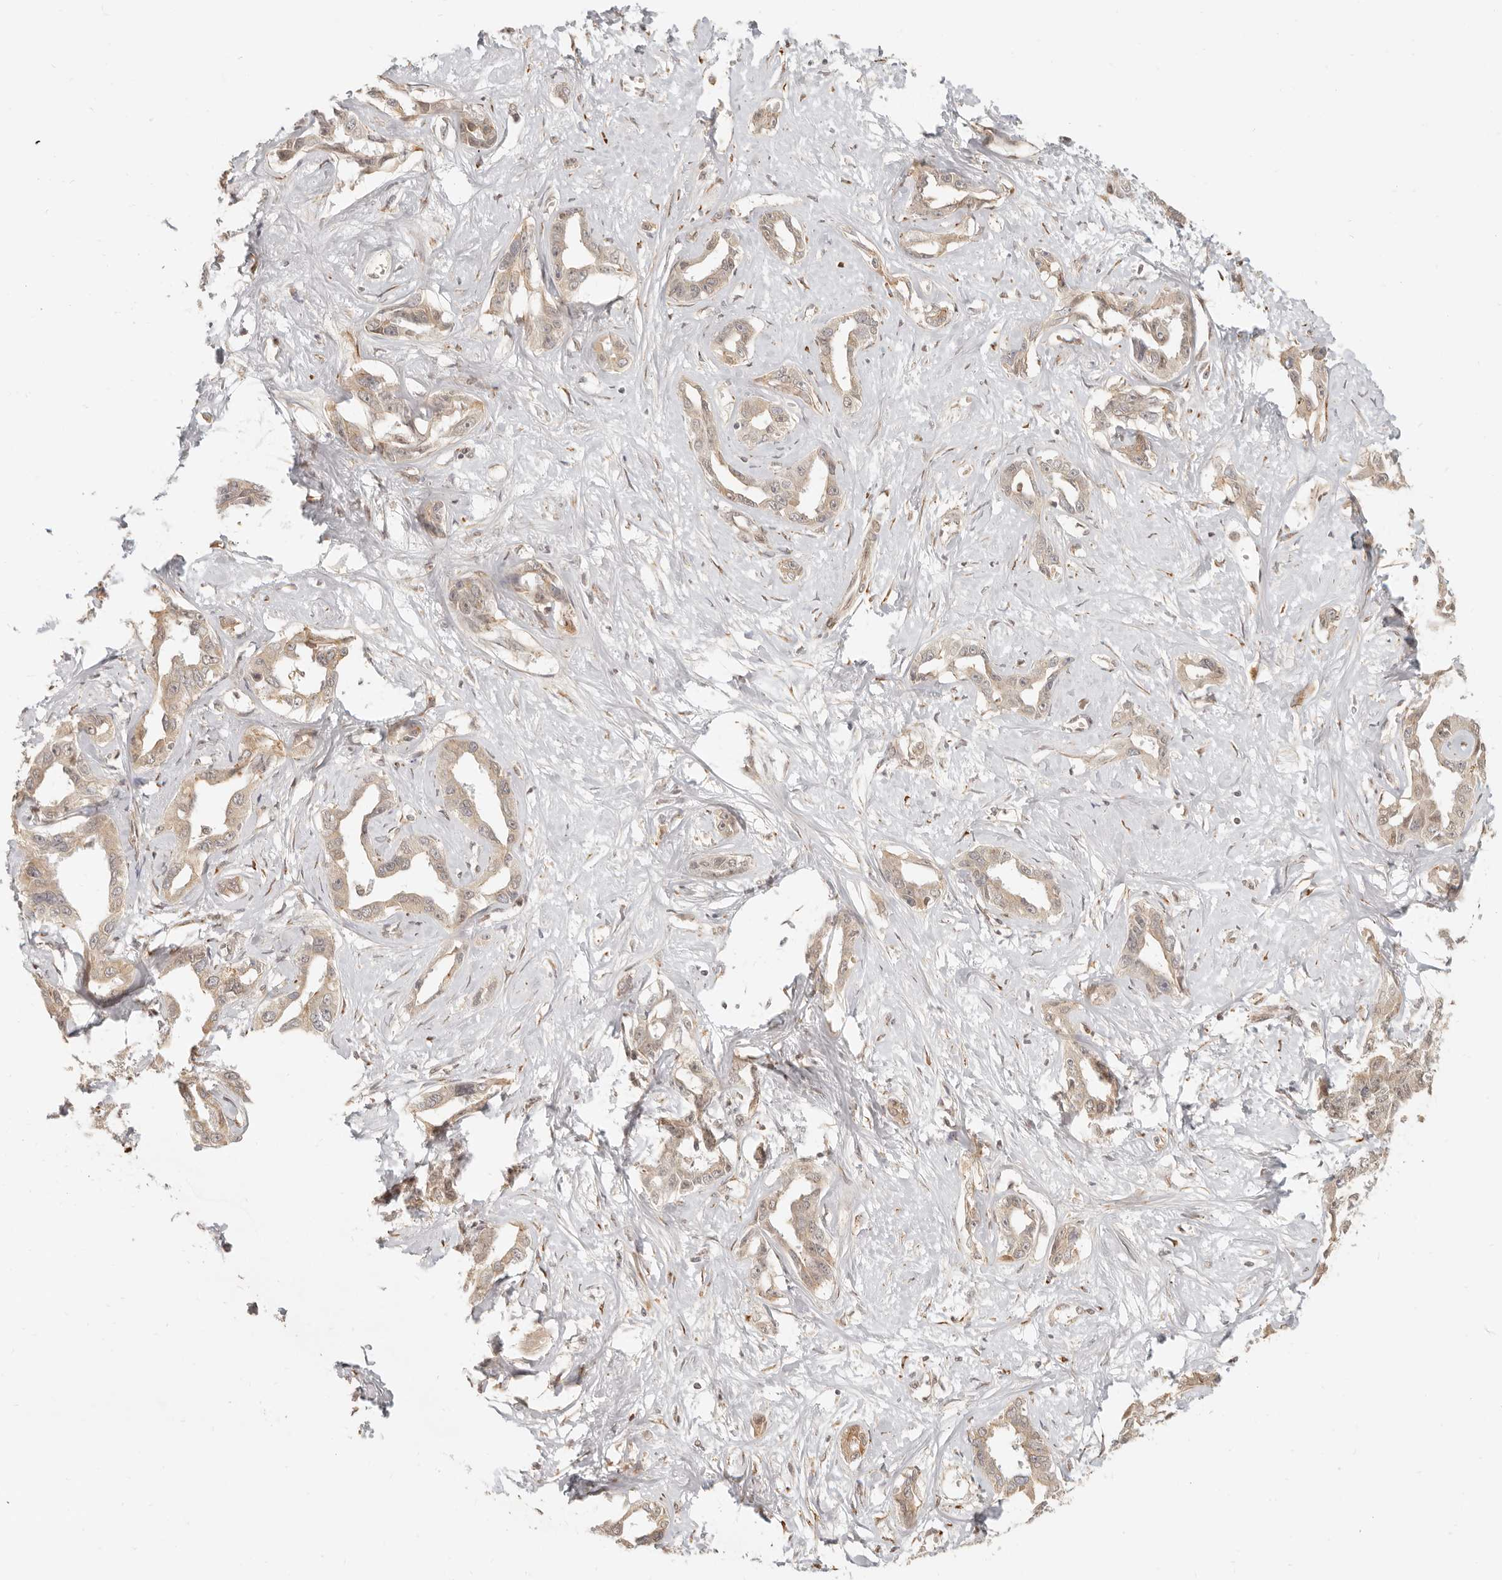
{"staining": {"intensity": "weak", "quantity": "<25%", "location": "cytoplasmic/membranous"}, "tissue": "liver cancer", "cell_type": "Tumor cells", "image_type": "cancer", "snomed": [{"axis": "morphology", "description": "Cholangiocarcinoma"}, {"axis": "topography", "description": "Liver"}], "caption": "High power microscopy image of an IHC histopathology image of liver cancer, revealing no significant expression in tumor cells.", "gene": "TUFT1", "patient": {"sex": "male", "age": 59}}